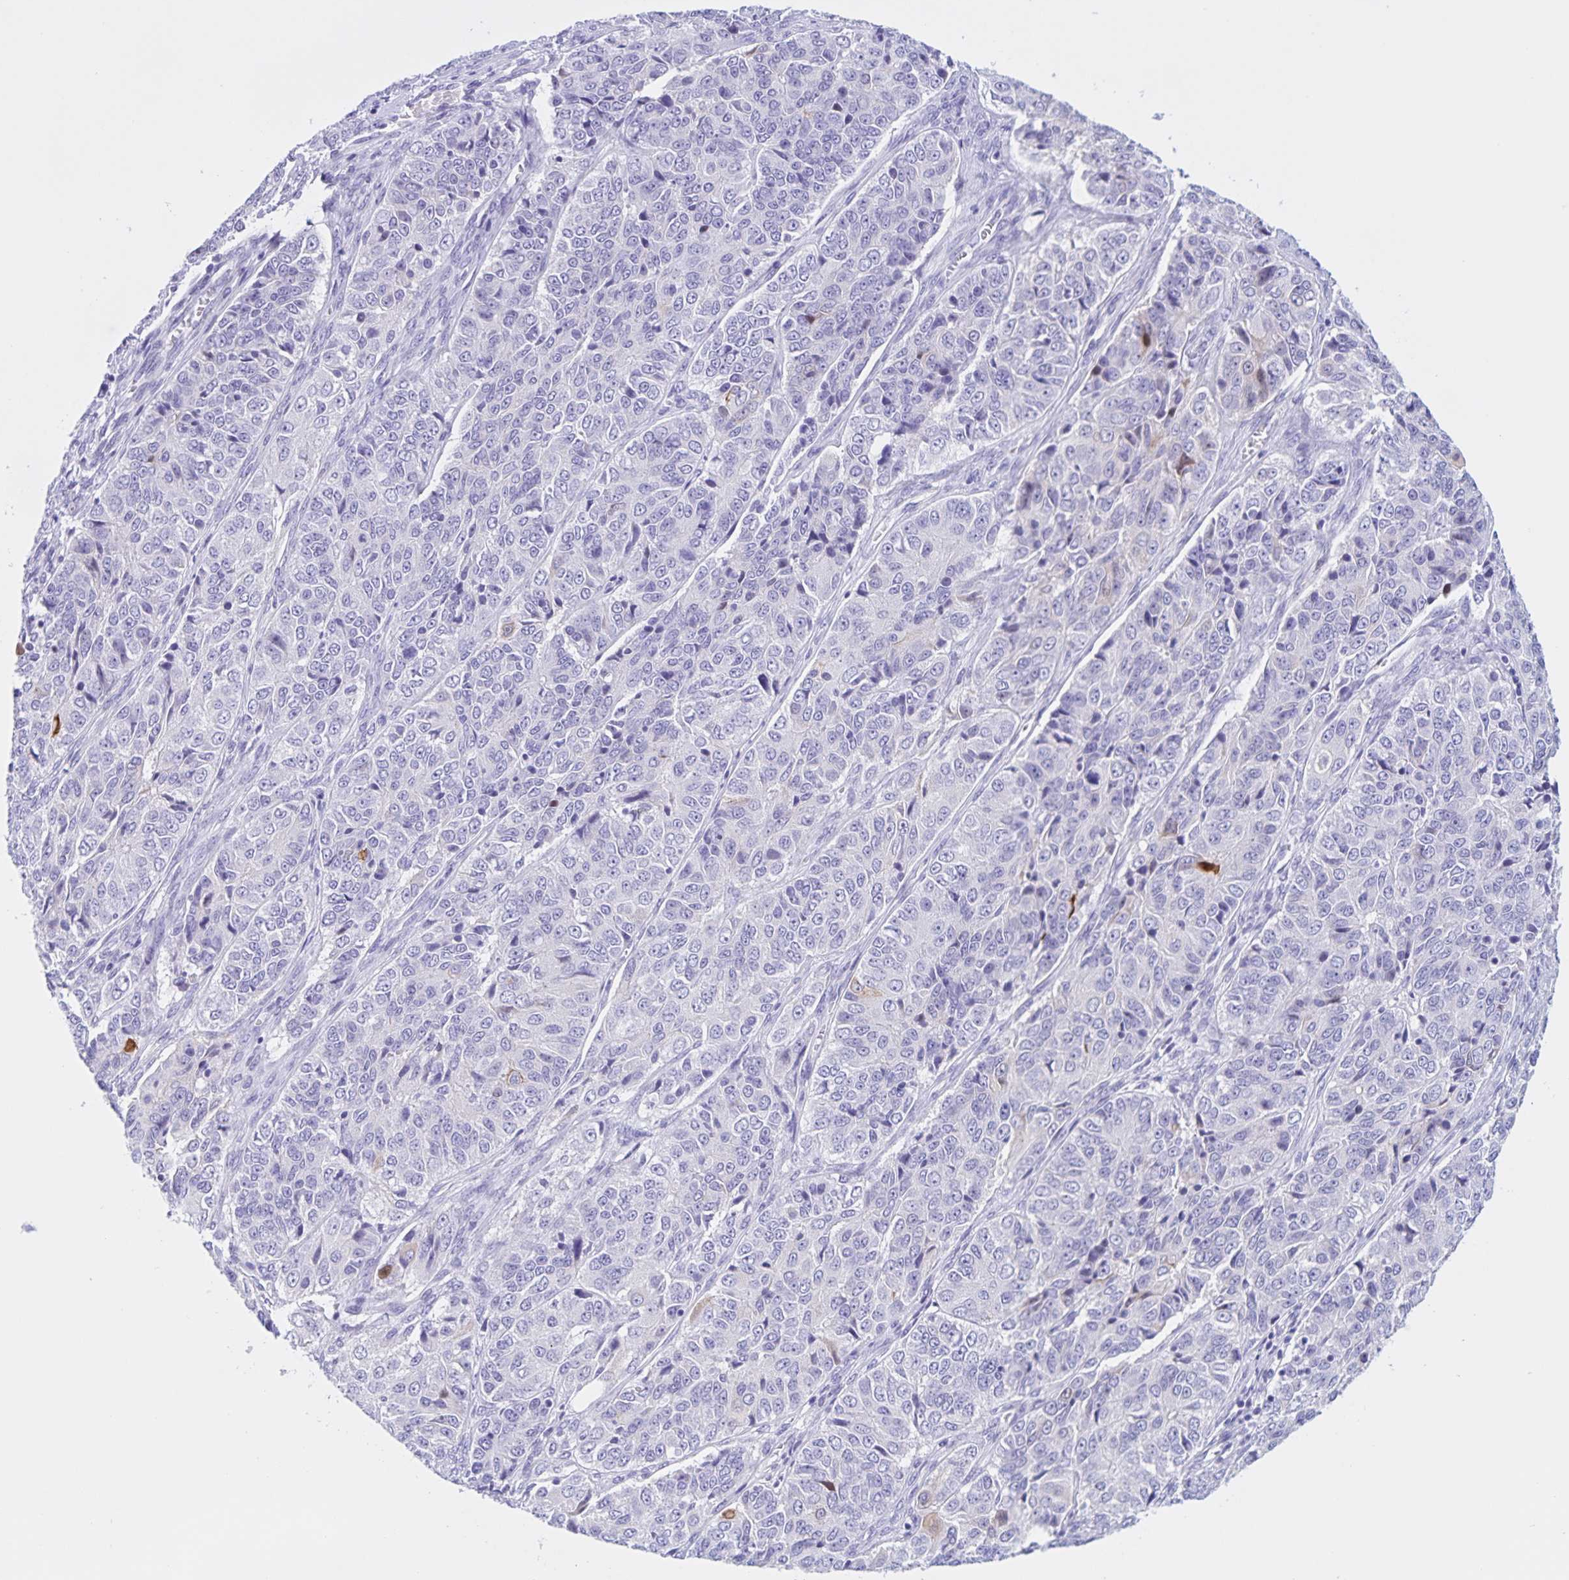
{"staining": {"intensity": "negative", "quantity": "none", "location": "none"}, "tissue": "ovarian cancer", "cell_type": "Tumor cells", "image_type": "cancer", "snomed": [{"axis": "morphology", "description": "Carcinoma, endometroid"}, {"axis": "topography", "description": "Ovary"}], "caption": "Tumor cells show no significant staining in ovarian cancer. (Stains: DAB immunohistochemistry (IHC) with hematoxylin counter stain, Microscopy: brightfield microscopy at high magnification).", "gene": "TGIF2LX", "patient": {"sex": "female", "age": 51}}